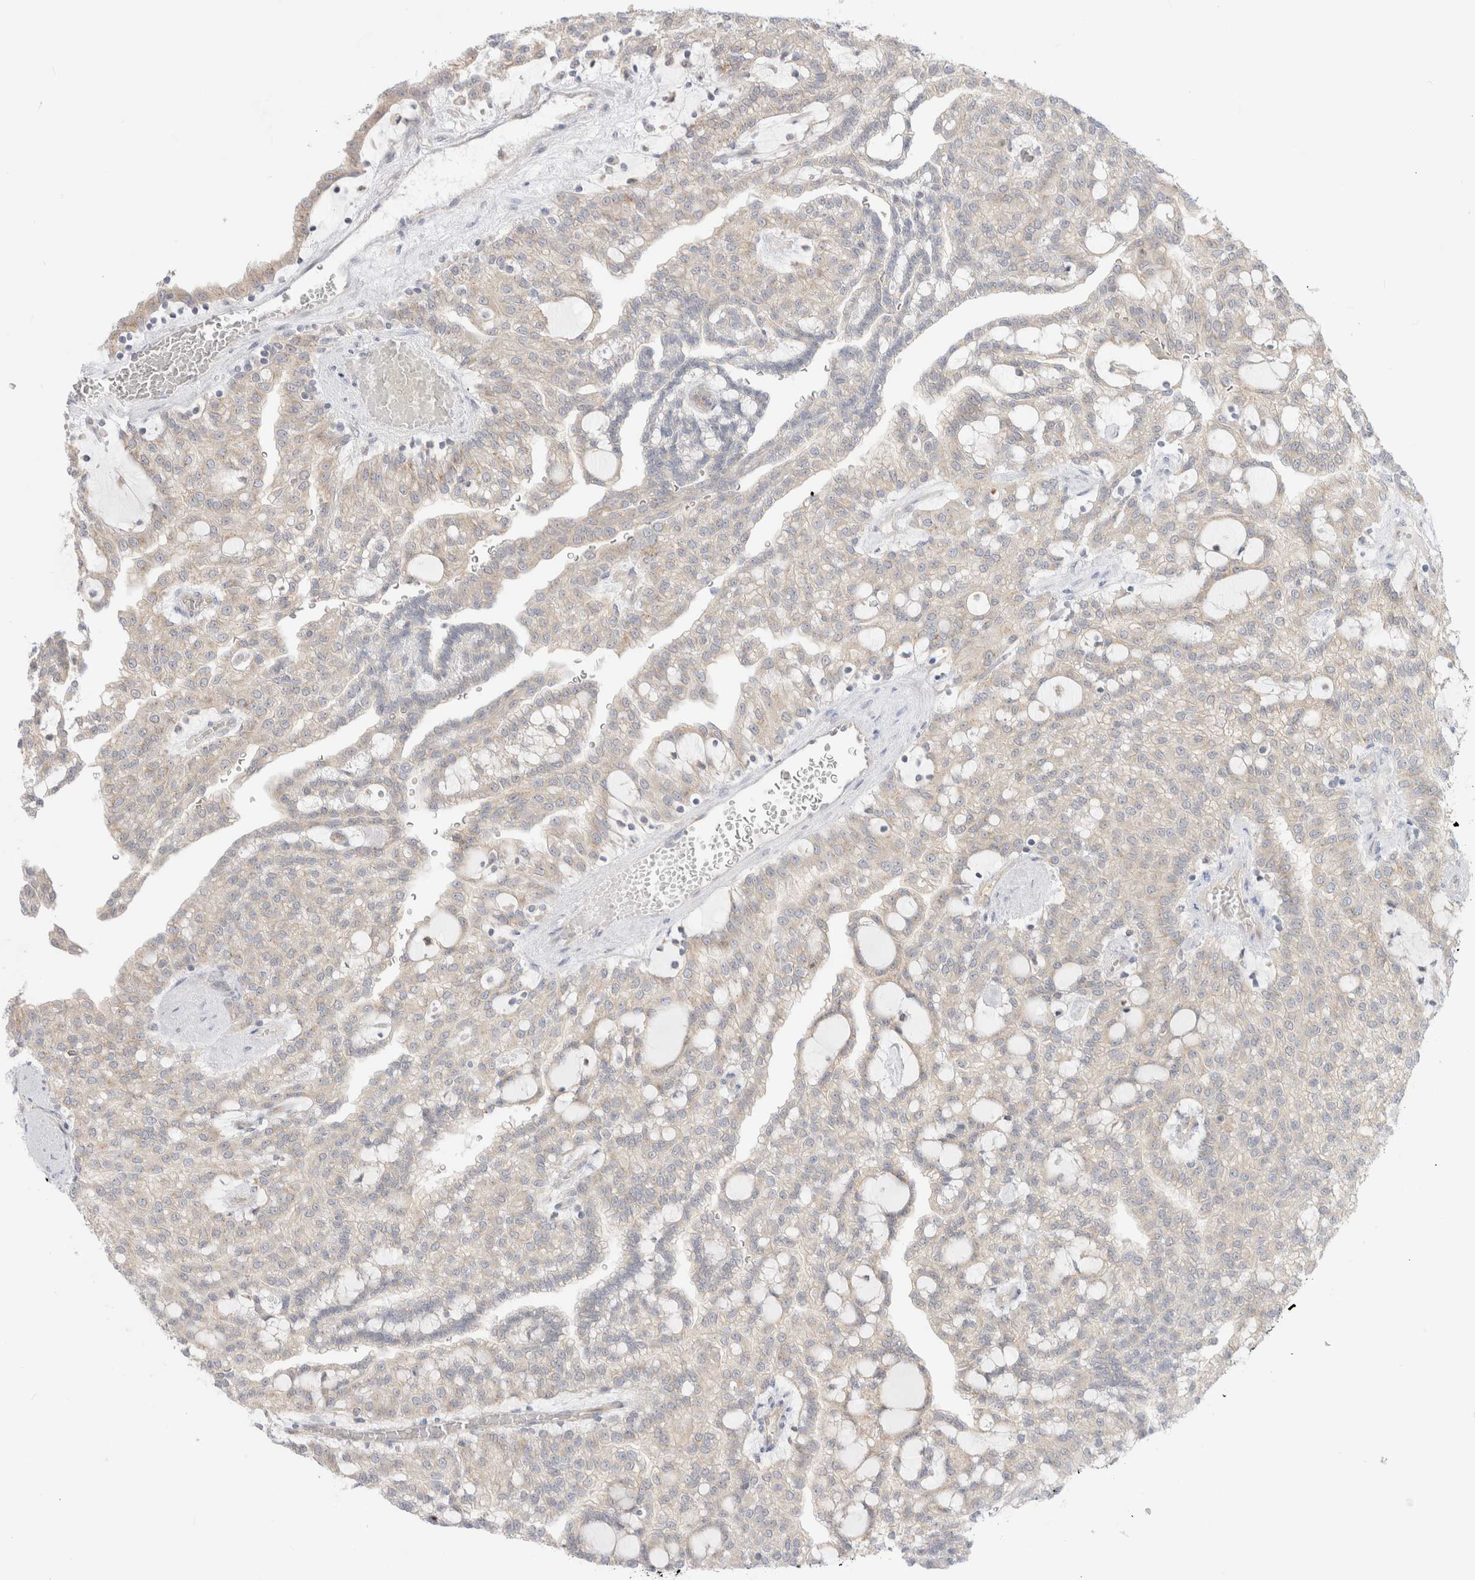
{"staining": {"intensity": "weak", "quantity": "<25%", "location": "cytoplasmic/membranous"}, "tissue": "renal cancer", "cell_type": "Tumor cells", "image_type": "cancer", "snomed": [{"axis": "morphology", "description": "Adenocarcinoma, NOS"}, {"axis": "topography", "description": "Kidney"}], "caption": "High magnification brightfield microscopy of adenocarcinoma (renal) stained with DAB (brown) and counterstained with hematoxylin (blue): tumor cells show no significant staining. (DAB immunohistochemistry (IHC) visualized using brightfield microscopy, high magnification).", "gene": "EFCAB13", "patient": {"sex": "male", "age": 63}}